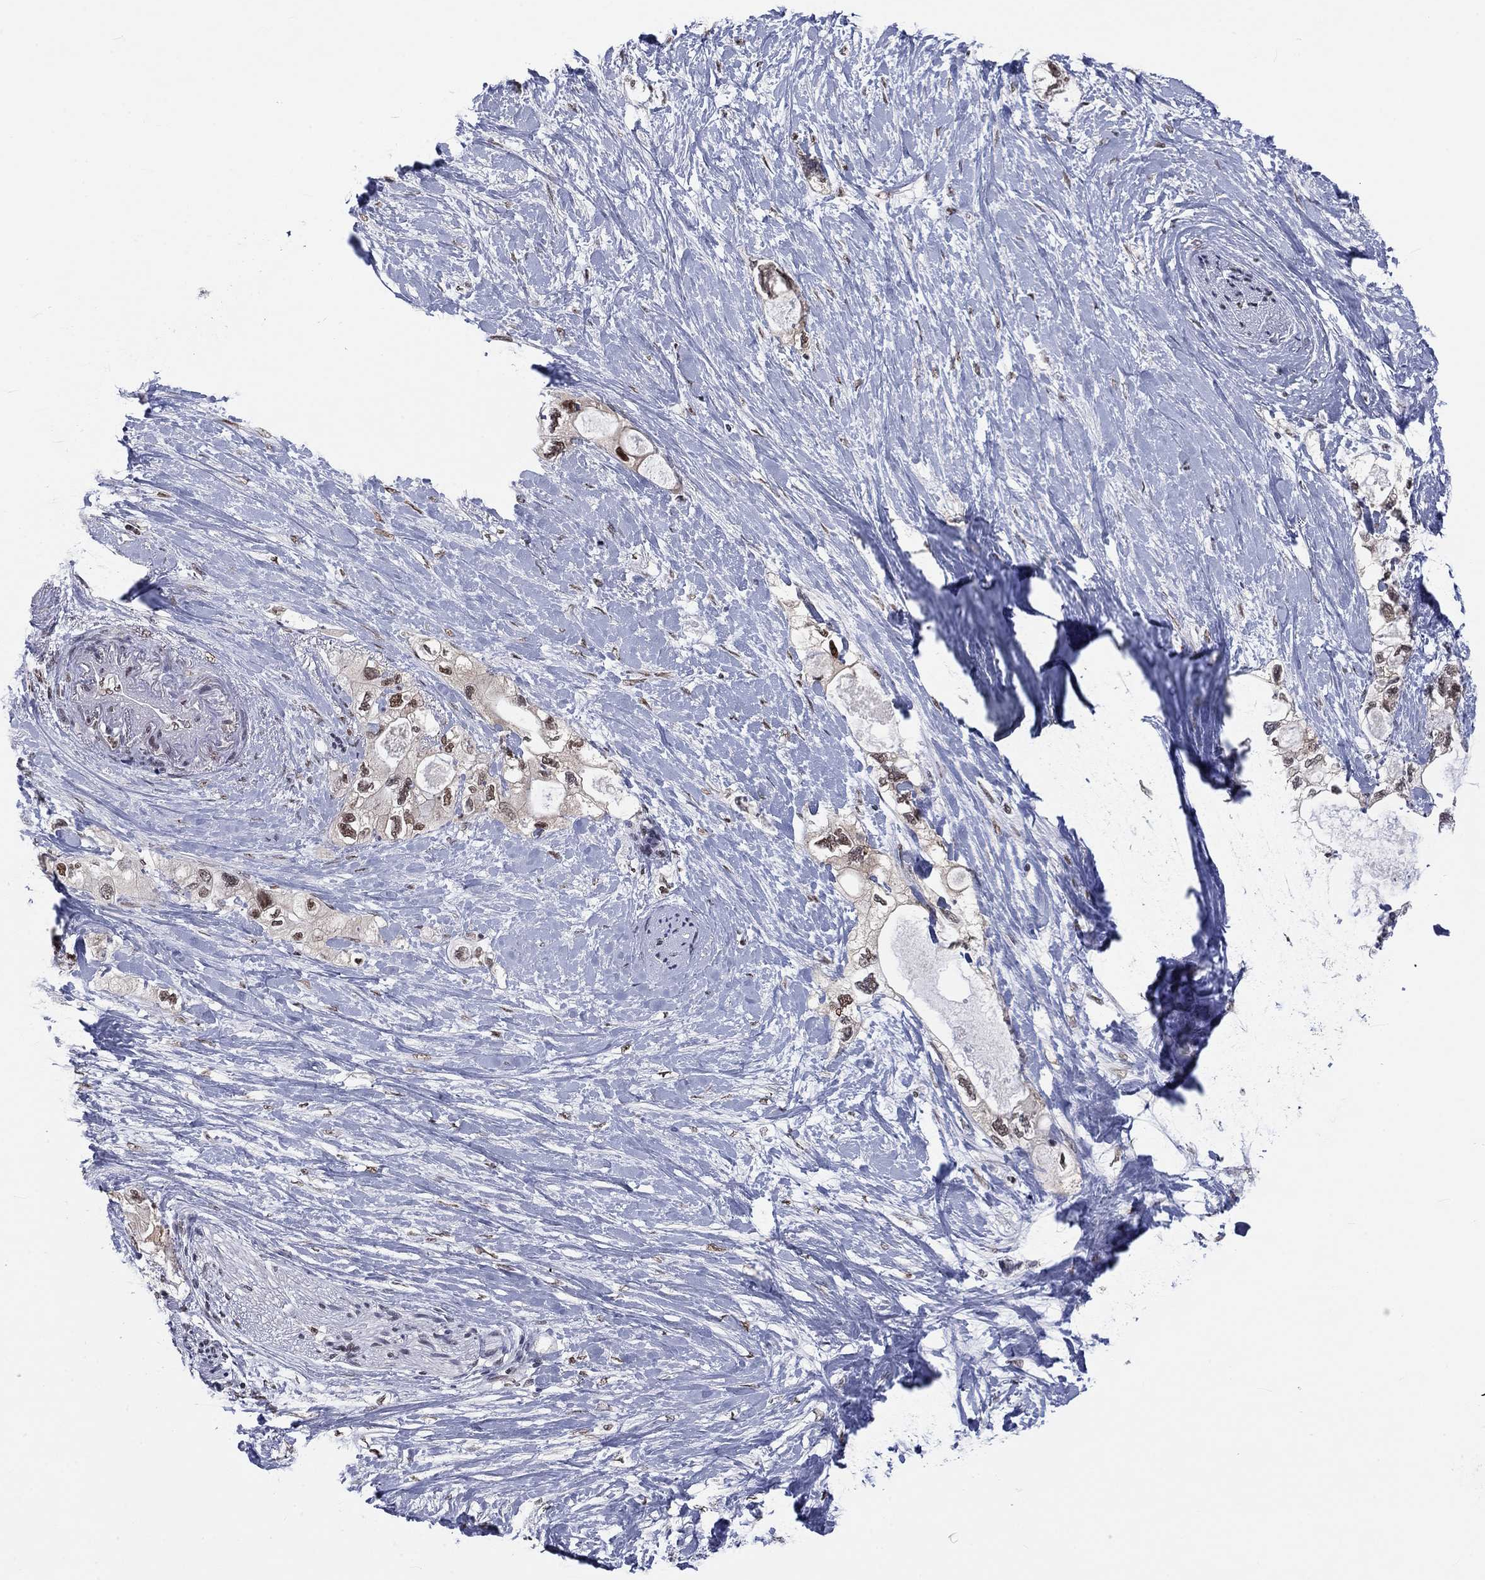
{"staining": {"intensity": "moderate", "quantity": "25%-75%", "location": "nuclear"}, "tissue": "pancreatic cancer", "cell_type": "Tumor cells", "image_type": "cancer", "snomed": [{"axis": "morphology", "description": "Adenocarcinoma, NOS"}, {"axis": "topography", "description": "Pancreas"}], "caption": "IHC (DAB (3,3'-diaminobenzidine)) staining of pancreatic cancer (adenocarcinoma) exhibits moderate nuclear protein staining in approximately 25%-75% of tumor cells. (brown staining indicates protein expression, while blue staining denotes nuclei).", "gene": "FYTTD1", "patient": {"sex": "female", "age": 56}}